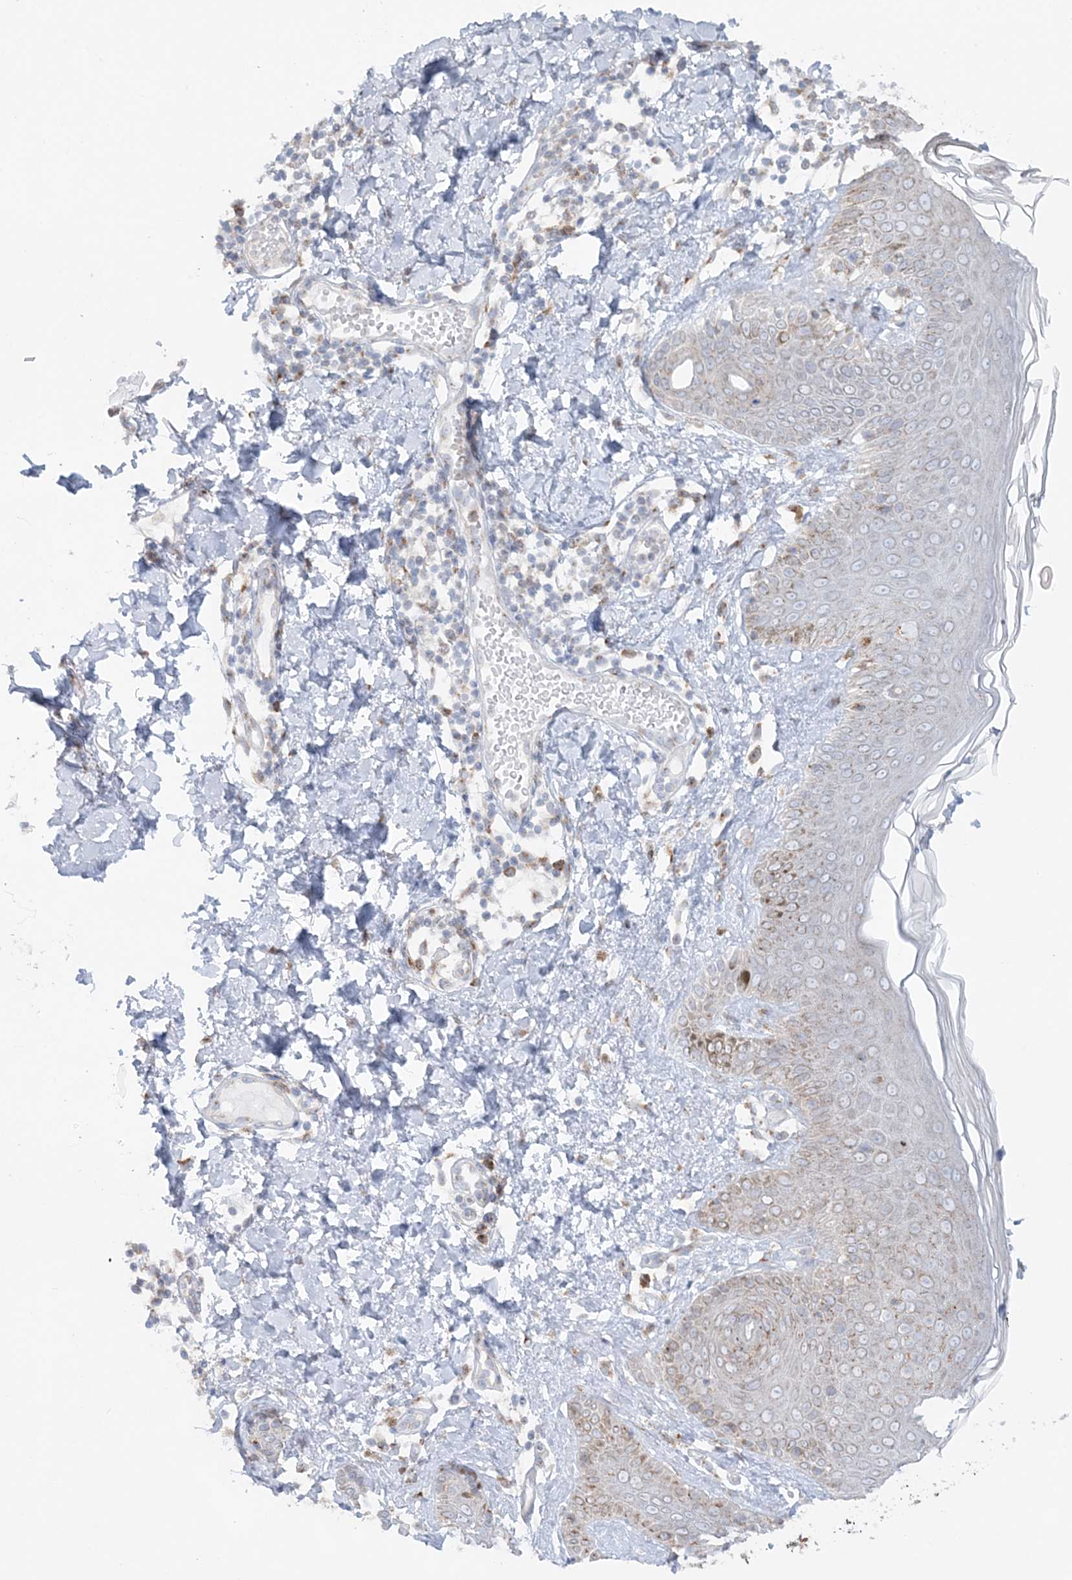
{"staining": {"intensity": "negative", "quantity": "none", "location": "none"}, "tissue": "skin", "cell_type": "Fibroblasts", "image_type": "normal", "snomed": [{"axis": "morphology", "description": "Normal tissue, NOS"}, {"axis": "topography", "description": "Skin"}], "caption": "Immunohistochemistry photomicrograph of unremarkable skin: human skin stained with DAB (3,3'-diaminobenzidine) exhibits no significant protein expression in fibroblasts. Brightfield microscopy of IHC stained with DAB (3,3'-diaminobenzidine) (brown) and hematoxylin (blue), captured at high magnification.", "gene": "TMED10", "patient": {"sex": "male", "age": 52}}